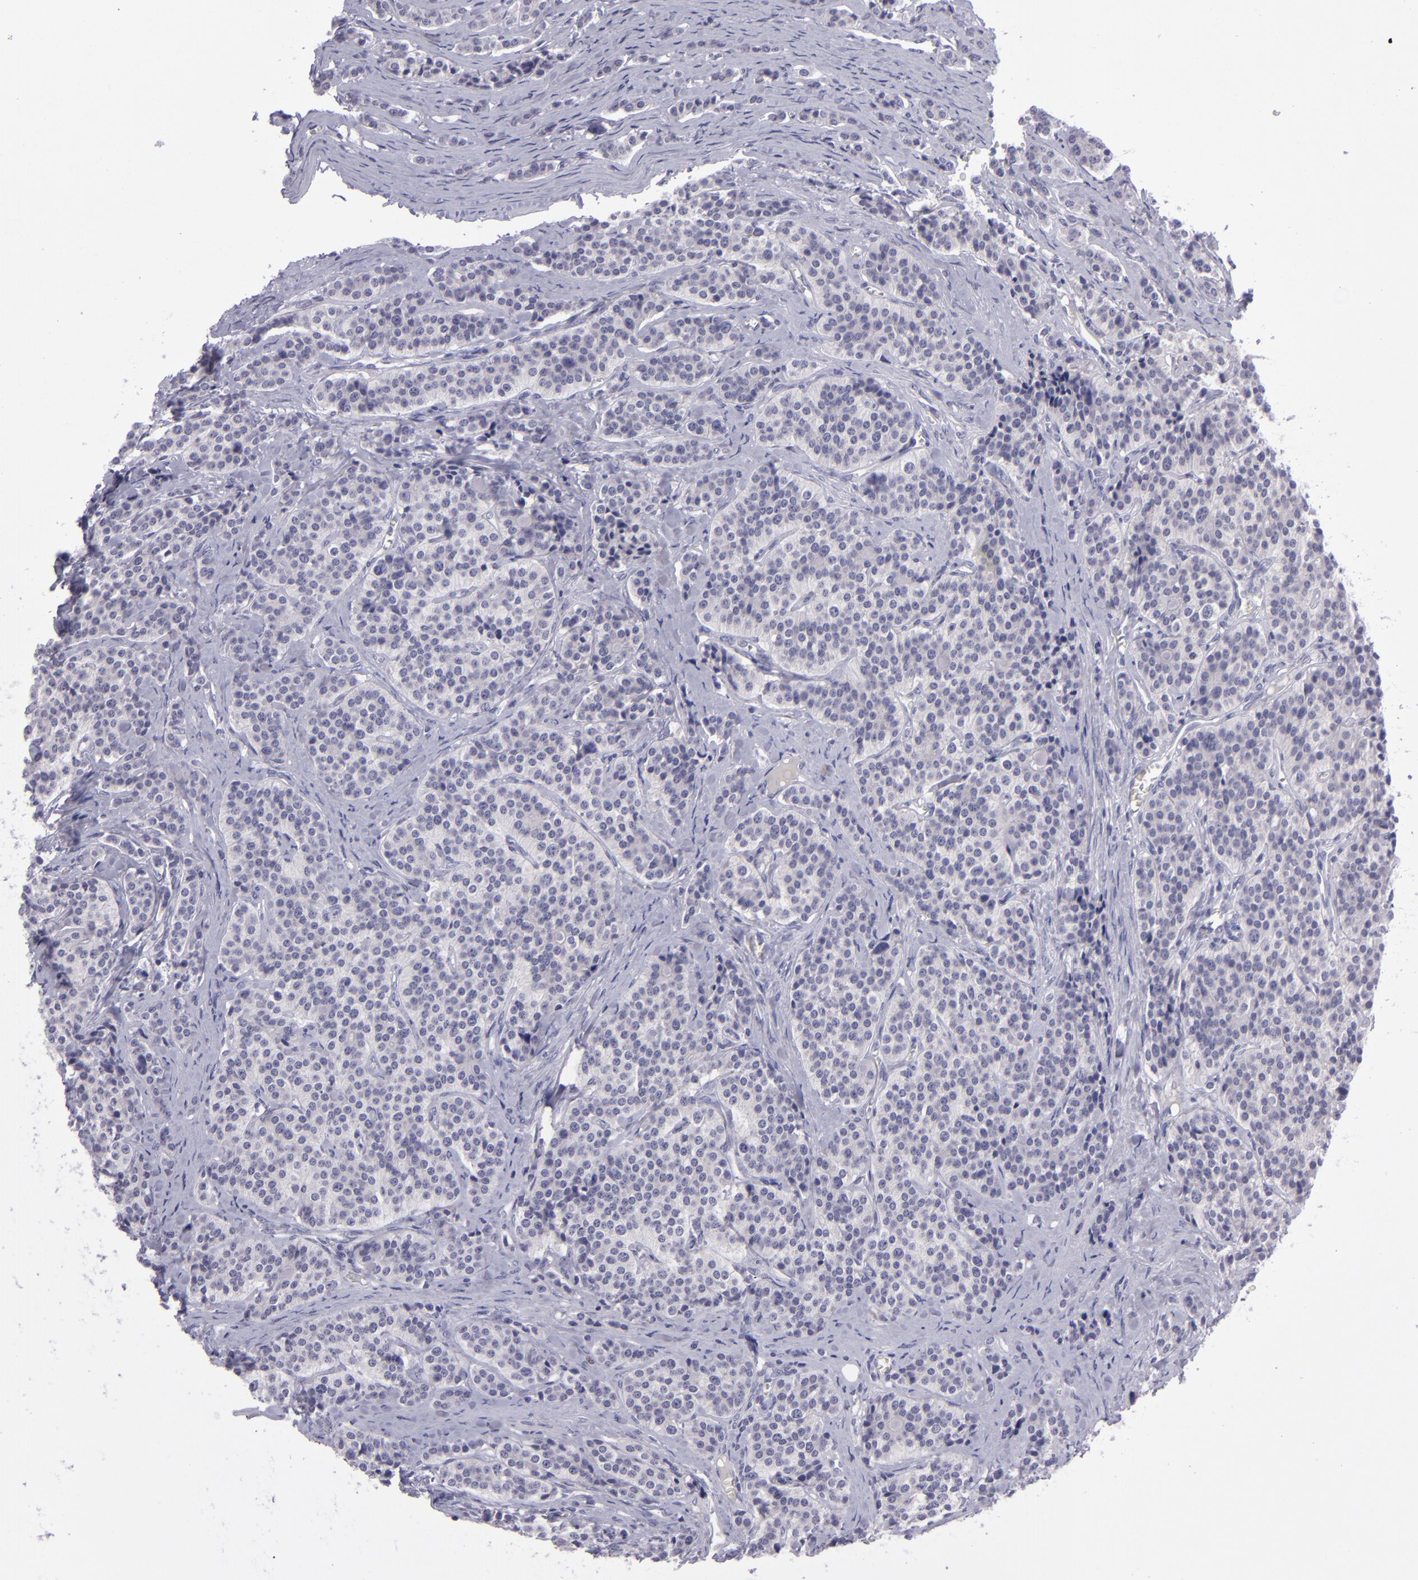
{"staining": {"intensity": "negative", "quantity": "none", "location": "none"}, "tissue": "carcinoid", "cell_type": "Tumor cells", "image_type": "cancer", "snomed": [{"axis": "morphology", "description": "Carcinoid, malignant, NOS"}, {"axis": "topography", "description": "Small intestine"}], "caption": "Immunohistochemistry image of human malignant carcinoid stained for a protein (brown), which displays no staining in tumor cells. Nuclei are stained in blue.", "gene": "POU2F2", "patient": {"sex": "male", "age": 63}}